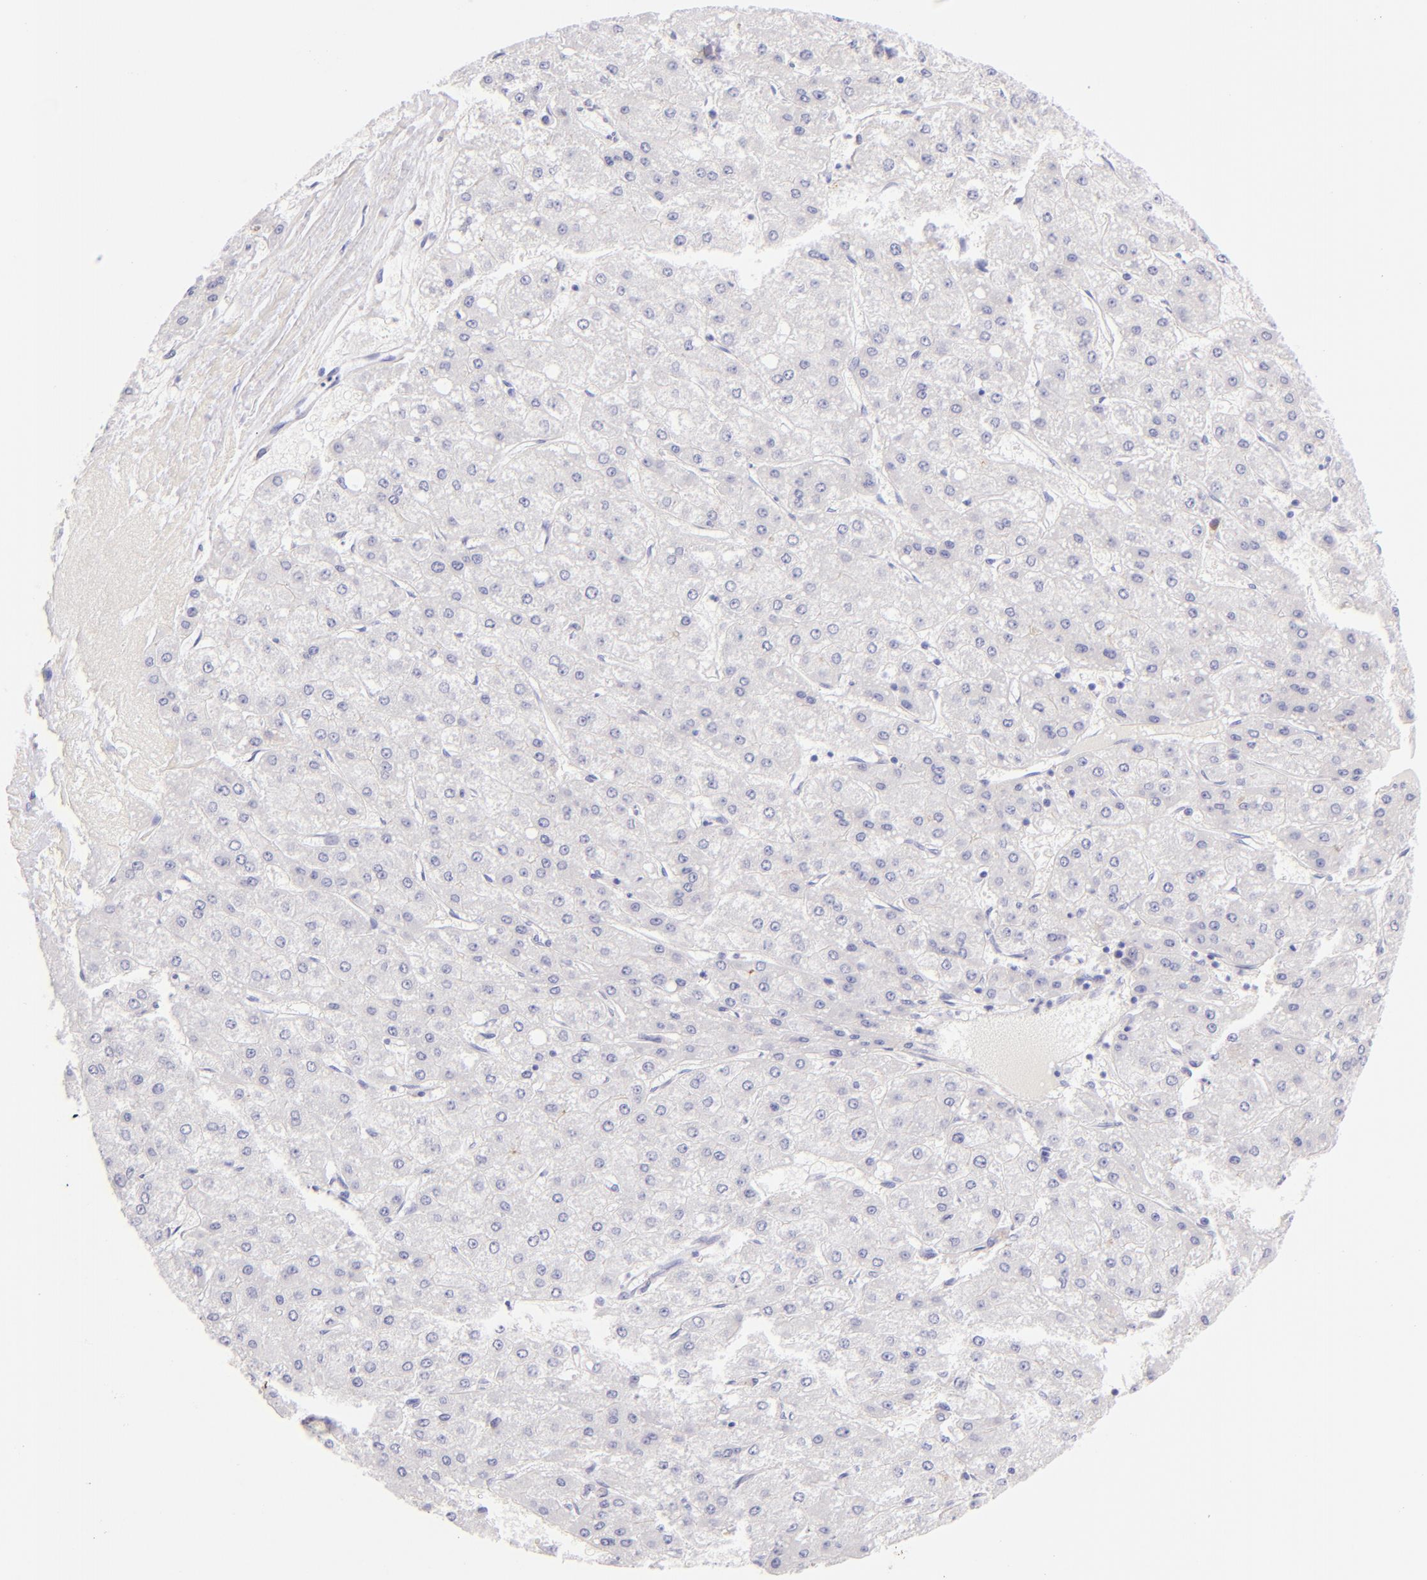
{"staining": {"intensity": "negative", "quantity": "none", "location": "none"}, "tissue": "liver cancer", "cell_type": "Tumor cells", "image_type": "cancer", "snomed": [{"axis": "morphology", "description": "Carcinoma, Hepatocellular, NOS"}, {"axis": "topography", "description": "Liver"}], "caption": "DAB immunohistochemical staining of liver cancer (hepatocellular carcinoma) exhibits no significant positivity in tumor cells.", "gene": "SDC1", "patient": {"sex": "female", "age": 52}}